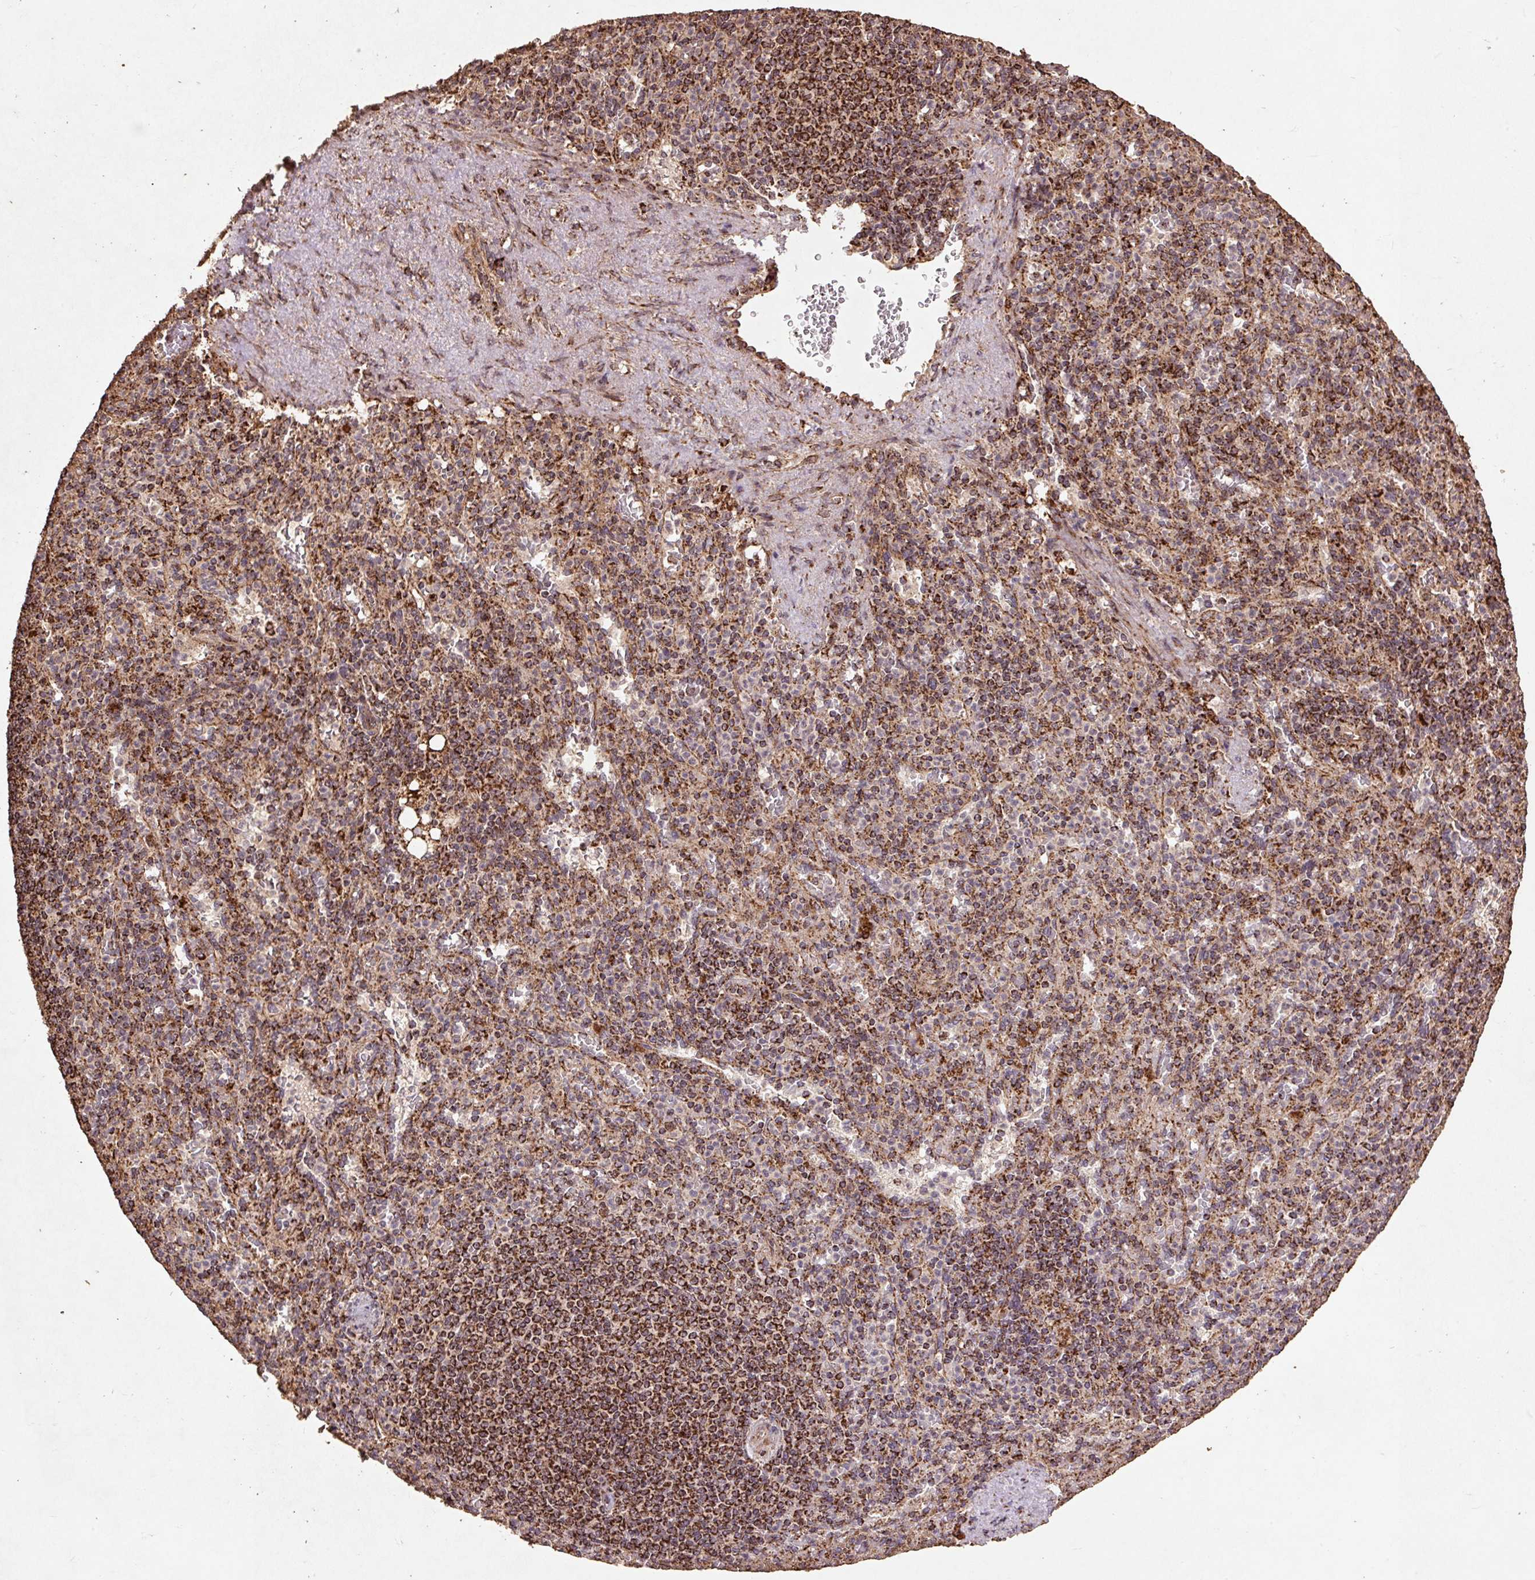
{"staining": {"intensity": "strong", "quantity": ">75%", "location": "cytoplasmic/membranous"}, "tissue": "spleen", "cell_type": "Cells in red pulp", "image_type": "normal", "snomed": [{"axis": "morphology", "description": "Normal tissue, NOS"}, {"axis": "topography", "description": "Spleen"}], "caption": "IHC image of normal spleen stained for a protein (brown), which demonstrates high levels of strong cytoplasmic/membranous staining in approximately >75% of cells in red pulp.", "gene": "ATP5F1A", "patient": {"sex": "female", "age": 74}}